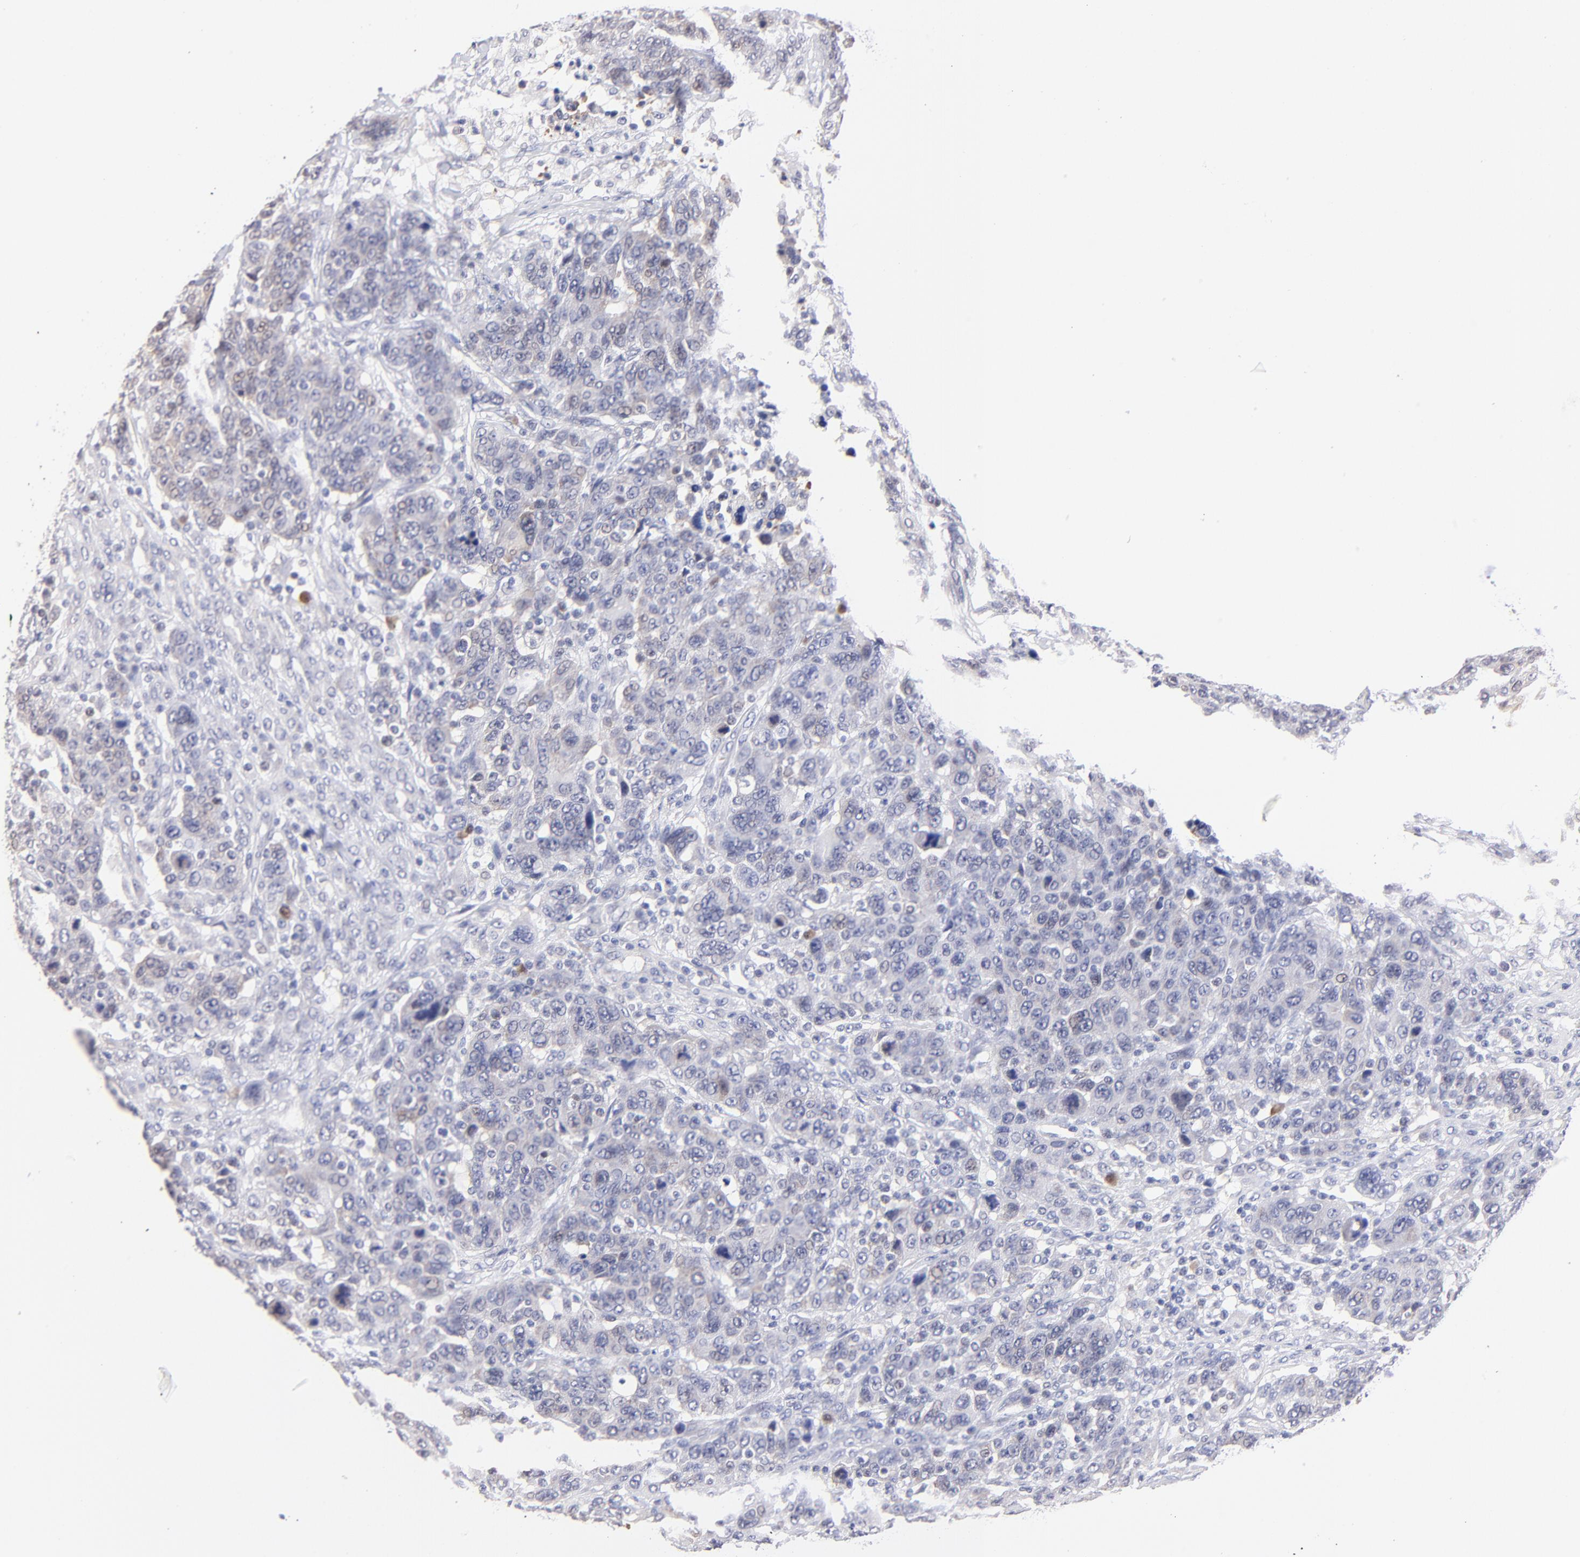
{"staining": {"intensity": "negative", "quantity": "none", "location": "none"}, "tissue": "breast cancer", "cell_type": "Tumor cells", "image_type": "cancer", "snomed": [{"axis": "morphology", "description": "Duct carcinoma"}, {"axis": "topography", "description": "Breast"}], "caption": "Immunohistochemistry image of human infiltrating ductal carcinoma (breast) stained for a protein (brown), which exhibits no expression in tumor cells.", "gene": "ZNF155", "patient": {"sex": "female", "age": 37}}